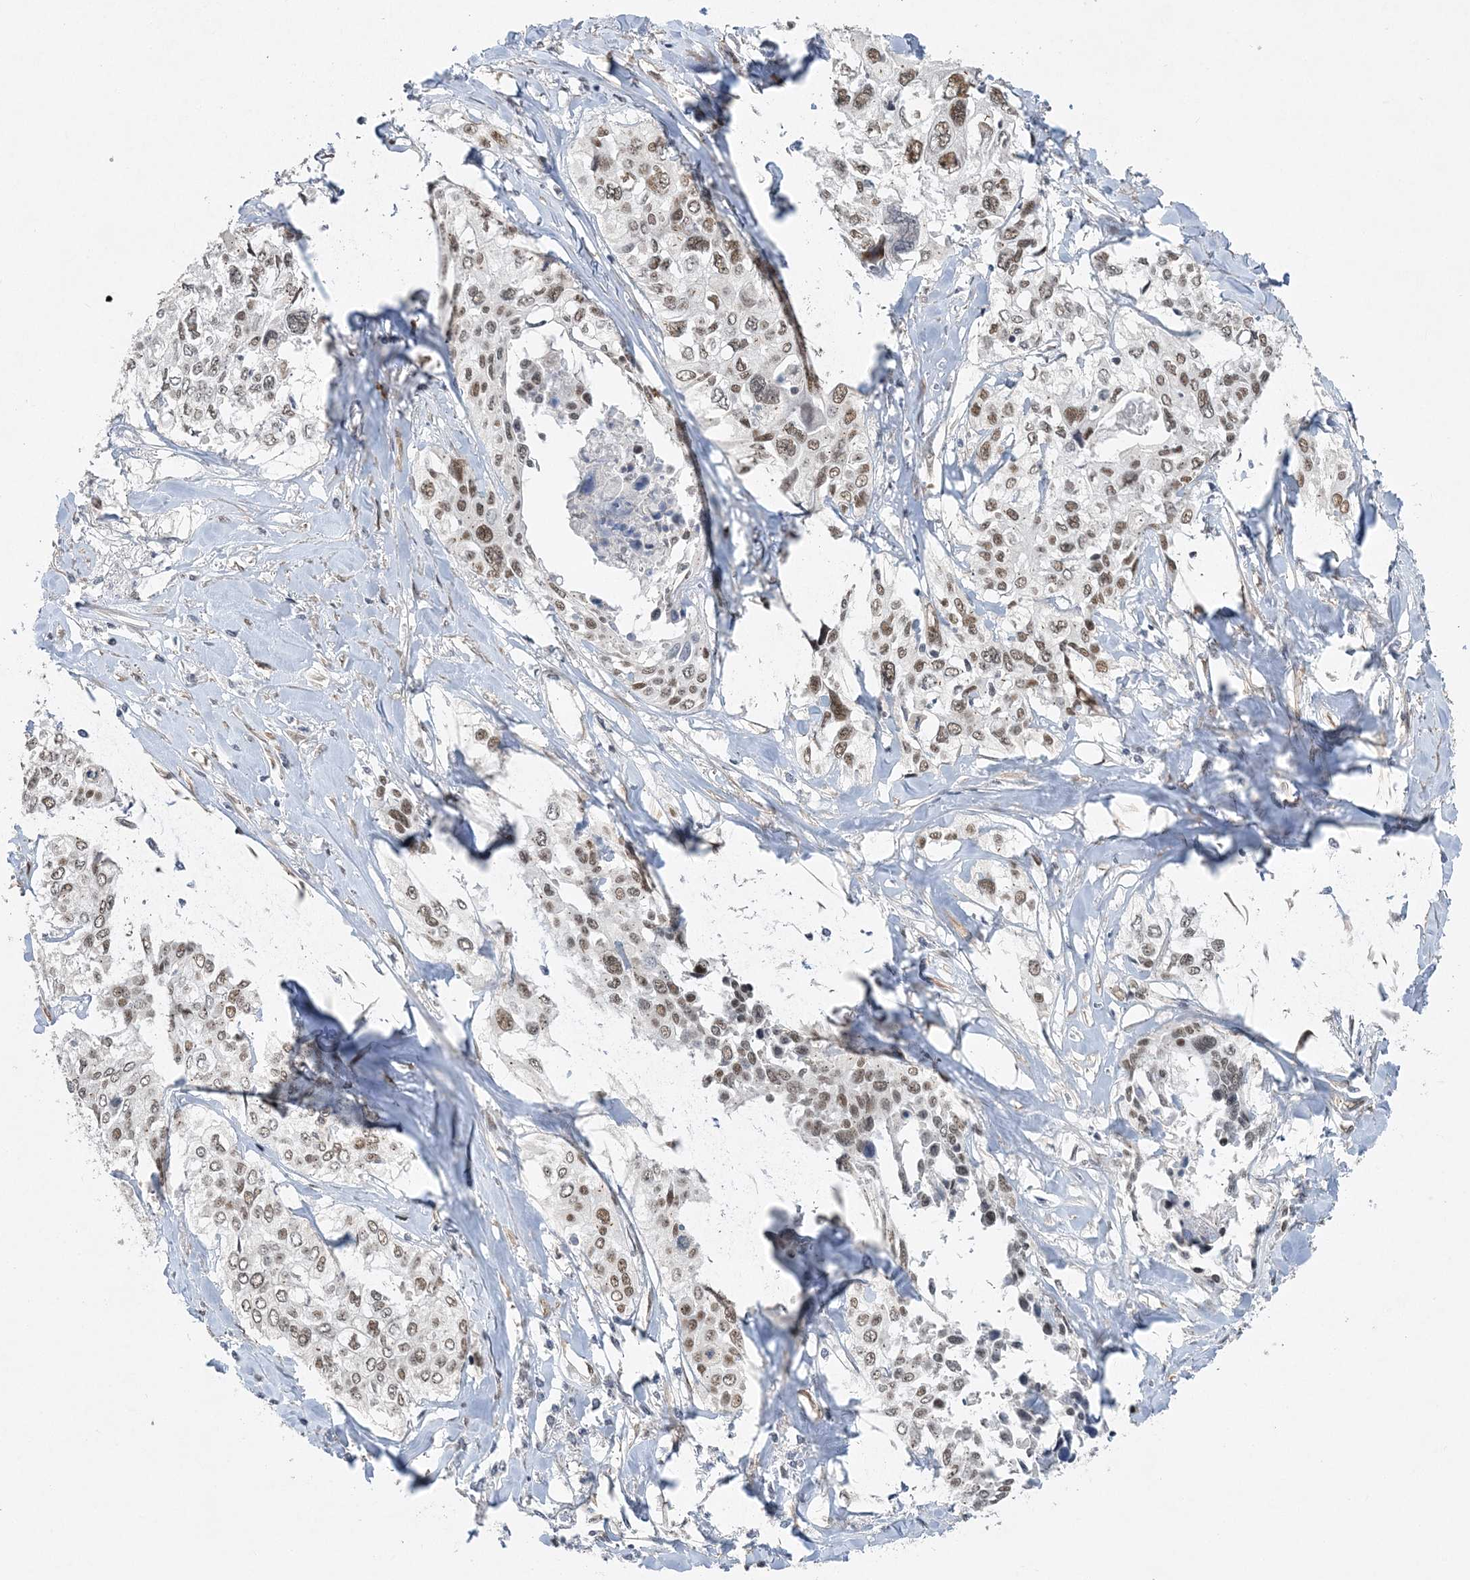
{"staining": {"intensity": "moderate", "quantity": ">75%", "location": "nuclear"}, "tissue": "cervical cancer", "cell_type": "Tumor cells", "image_type": "cancer", "snomed": [{"axis": "morphology", "description": "Squamous cell carcinoma, NOS"}, {"axis": "topography", "description": "Cervix"}], "caption": "DAB (3,3'-diaminobenzidine) immunohistochemical staining of cervical squamous cell carcinoma exhibits moderate nuclear protein expression in about >75% of tumor cells.", "gene": "WAC", "patient": {"sex": "female", "age": 31}}